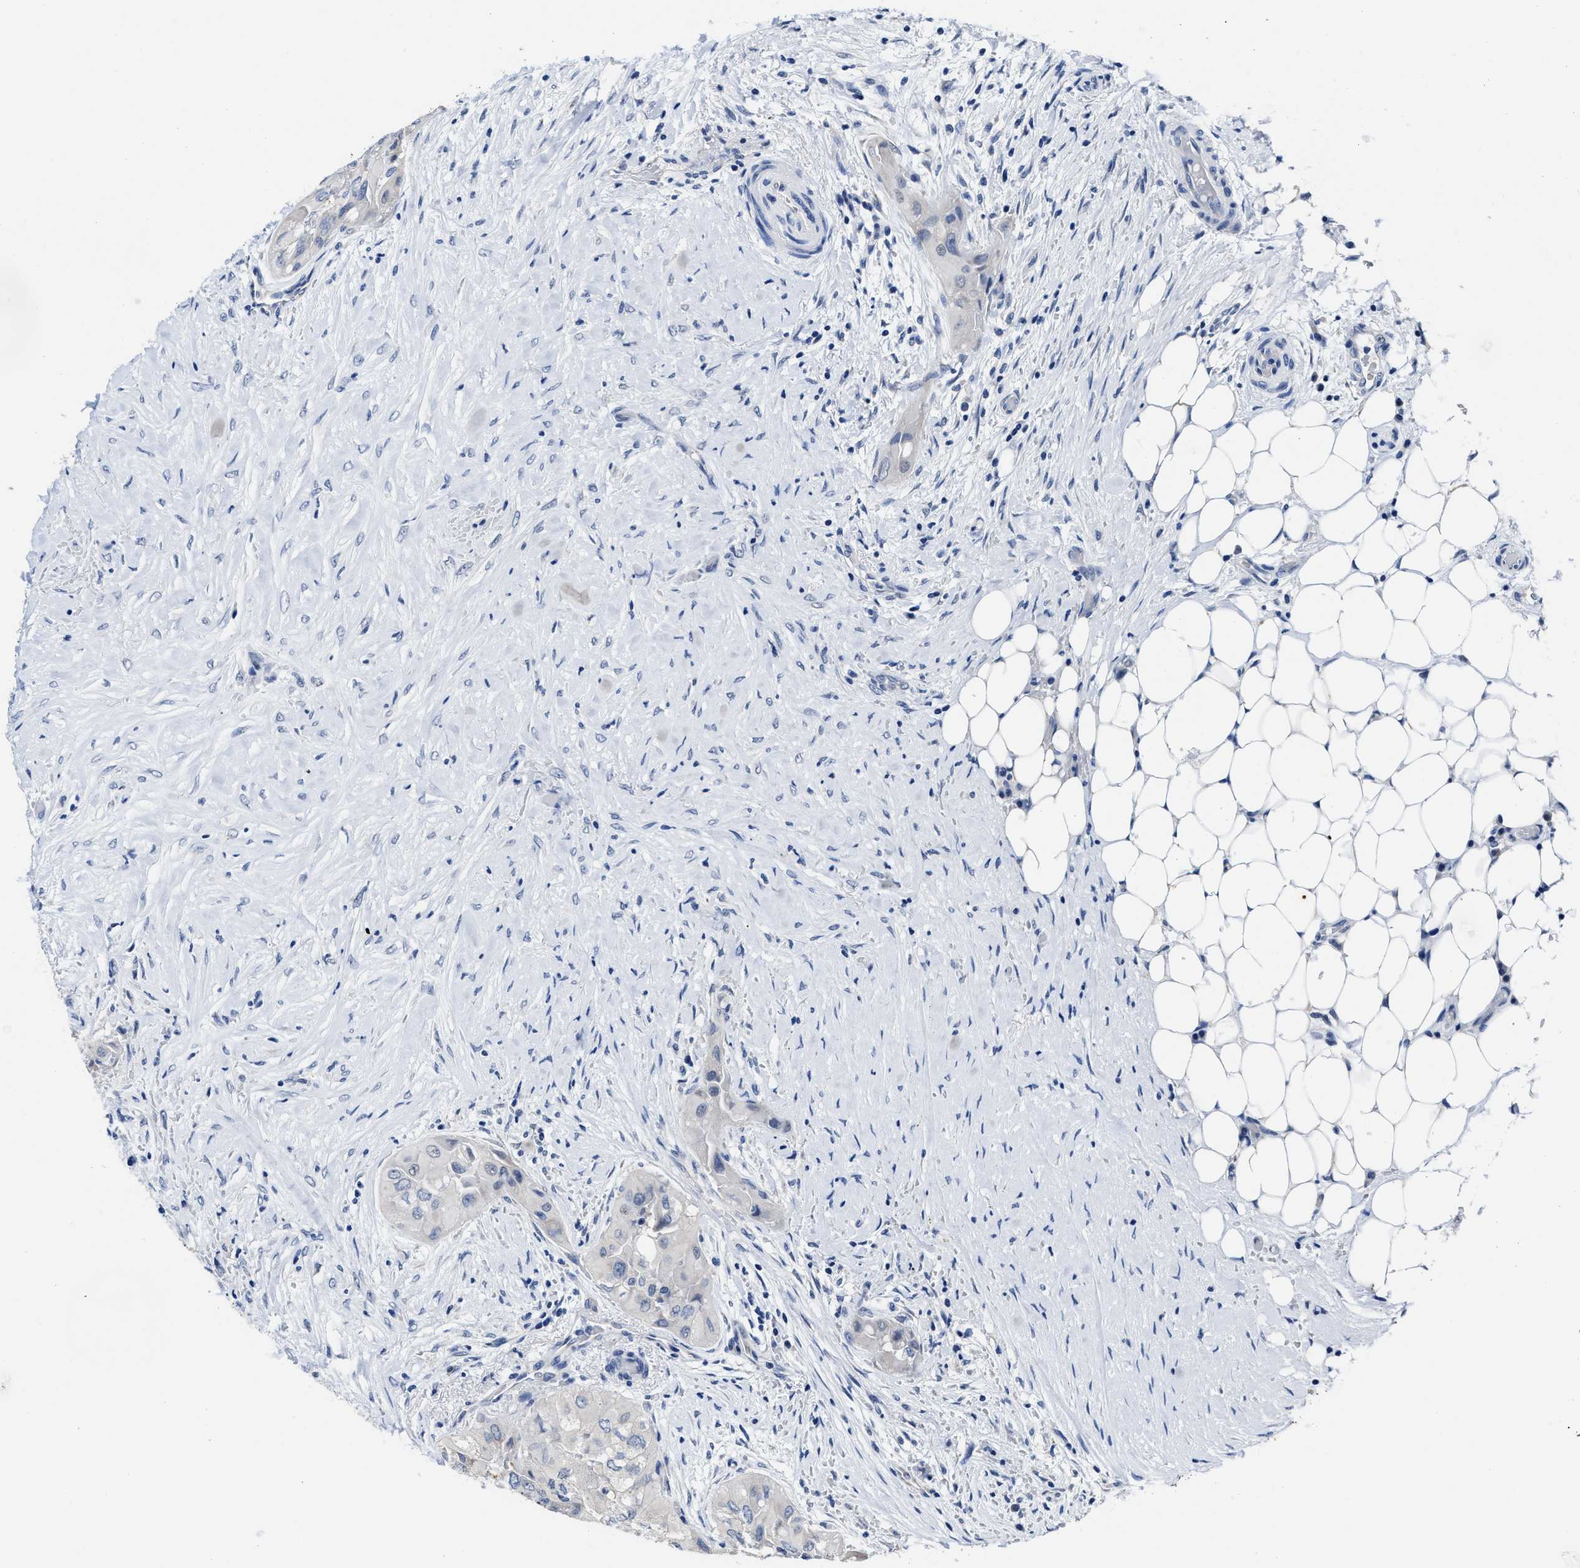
{"staining": {"intensity": "negative", "quantity": "none", "location": "none"}, "tissue": "thyroid cancer", "cell_type": "Tumor cells", "image_type": "cancer", "snomed": [{"axis": "morphology", "description": "Papillary adenocarcinoma, NOS"}, {"axis": "topography", "description": "Thyroid gland"}], "caption": "An image of thyroid cancer (papillary adenocarcinoma) stained for a protein shows no brown staining in tumor cells.", "gene": "HOOK1", "patient": {"sex": "female", "age": 59}}